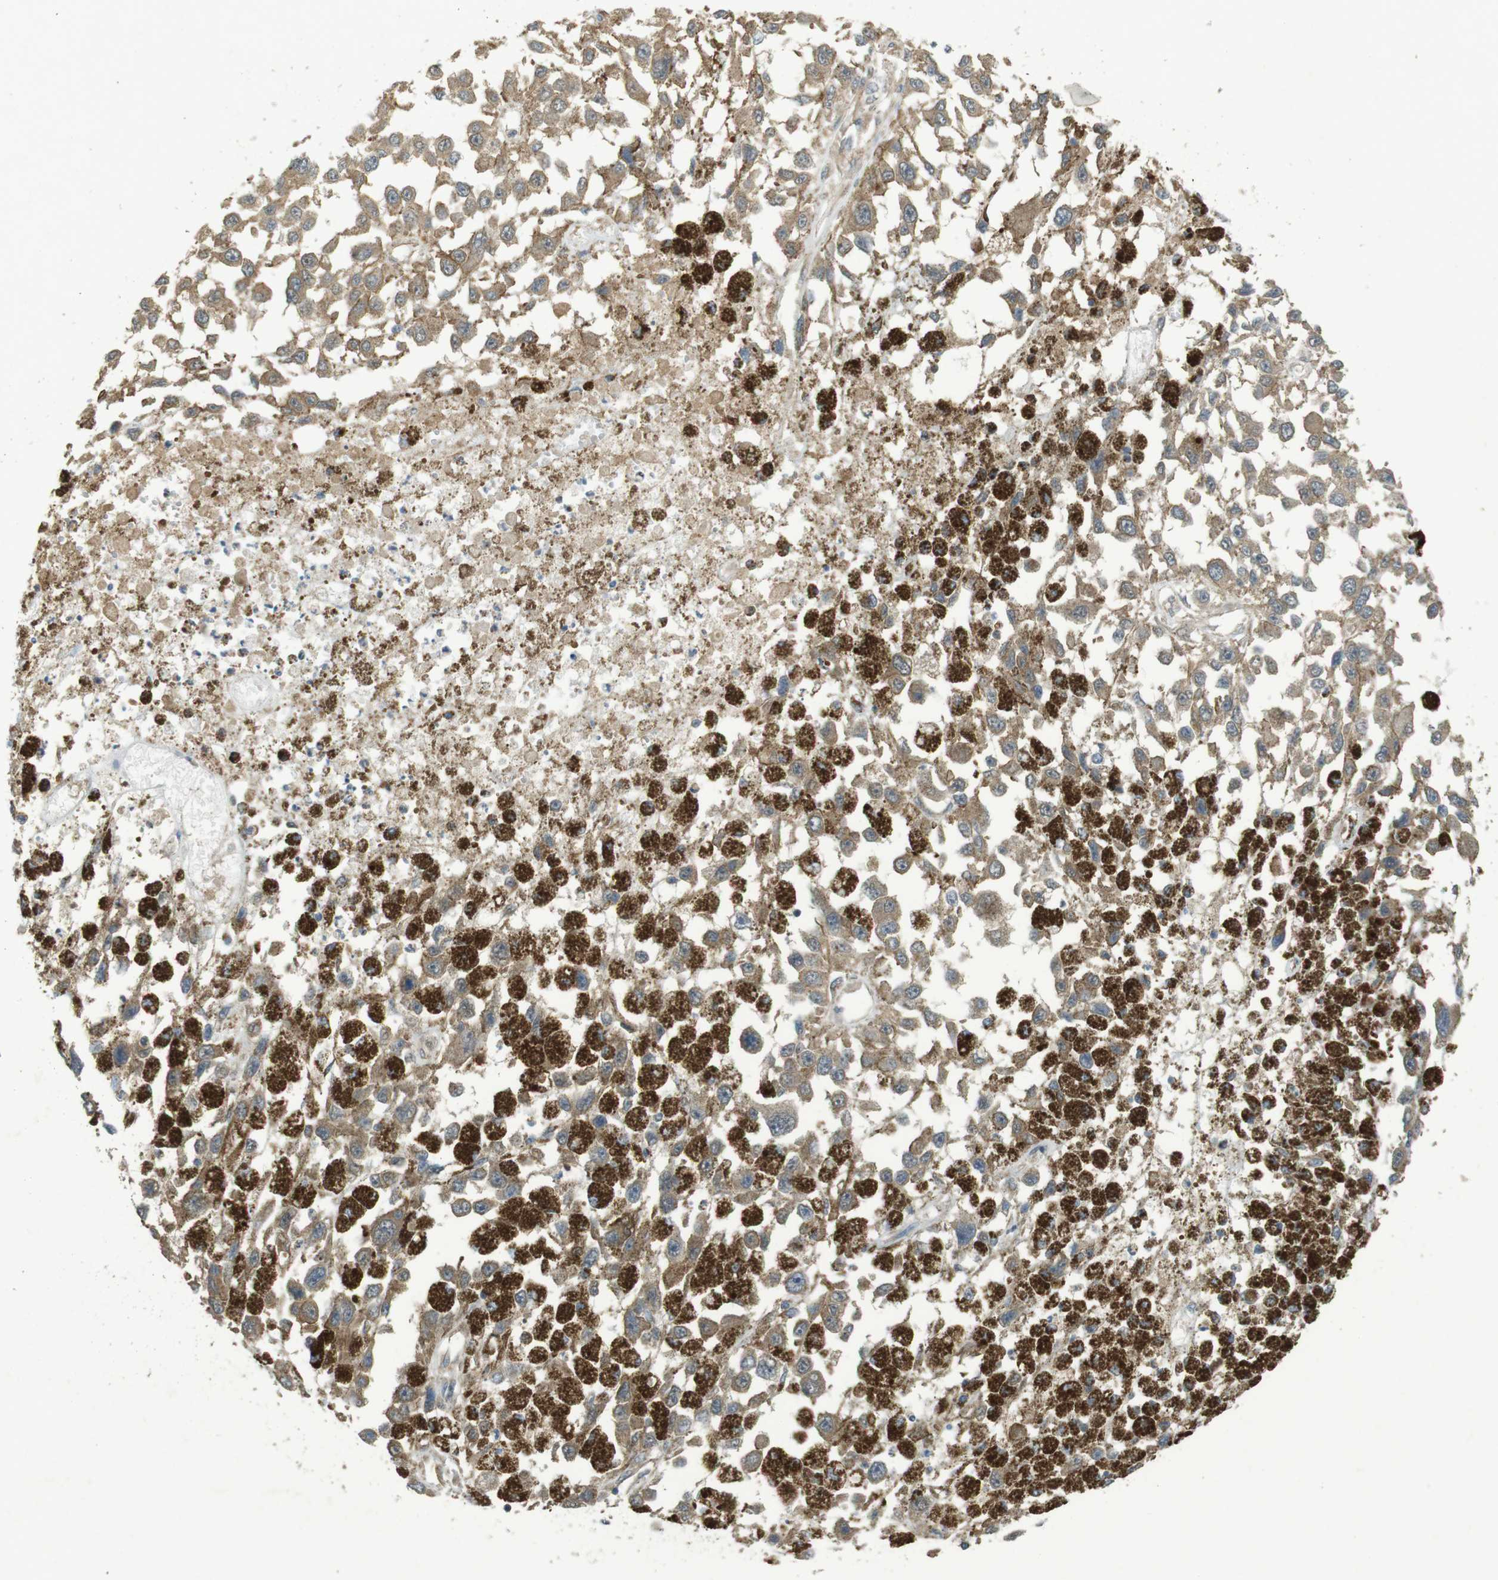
{"staining": {"intensity": "weak", "quantity": ">75%", "location": "cytoplasmic/membranous"}, "tissue": "melanoma", "cell_type": "Tumor cells", "image_type": "cancer", "snomed": [{"axis": "morphology", "description": "Malignant melanoma, Metastatic site"}, {"axis": "topography", "description": "Lymph node"}], "caption": "High-power microscopy captured an IHC histopathology image of malignant melanoma (metastatic site), revealing weak cytoplasmic/membranous positivity in about >75% of tumor cells.", "gene": "ZDHHC20", "patient": {"sex": "male", "age": 59}}